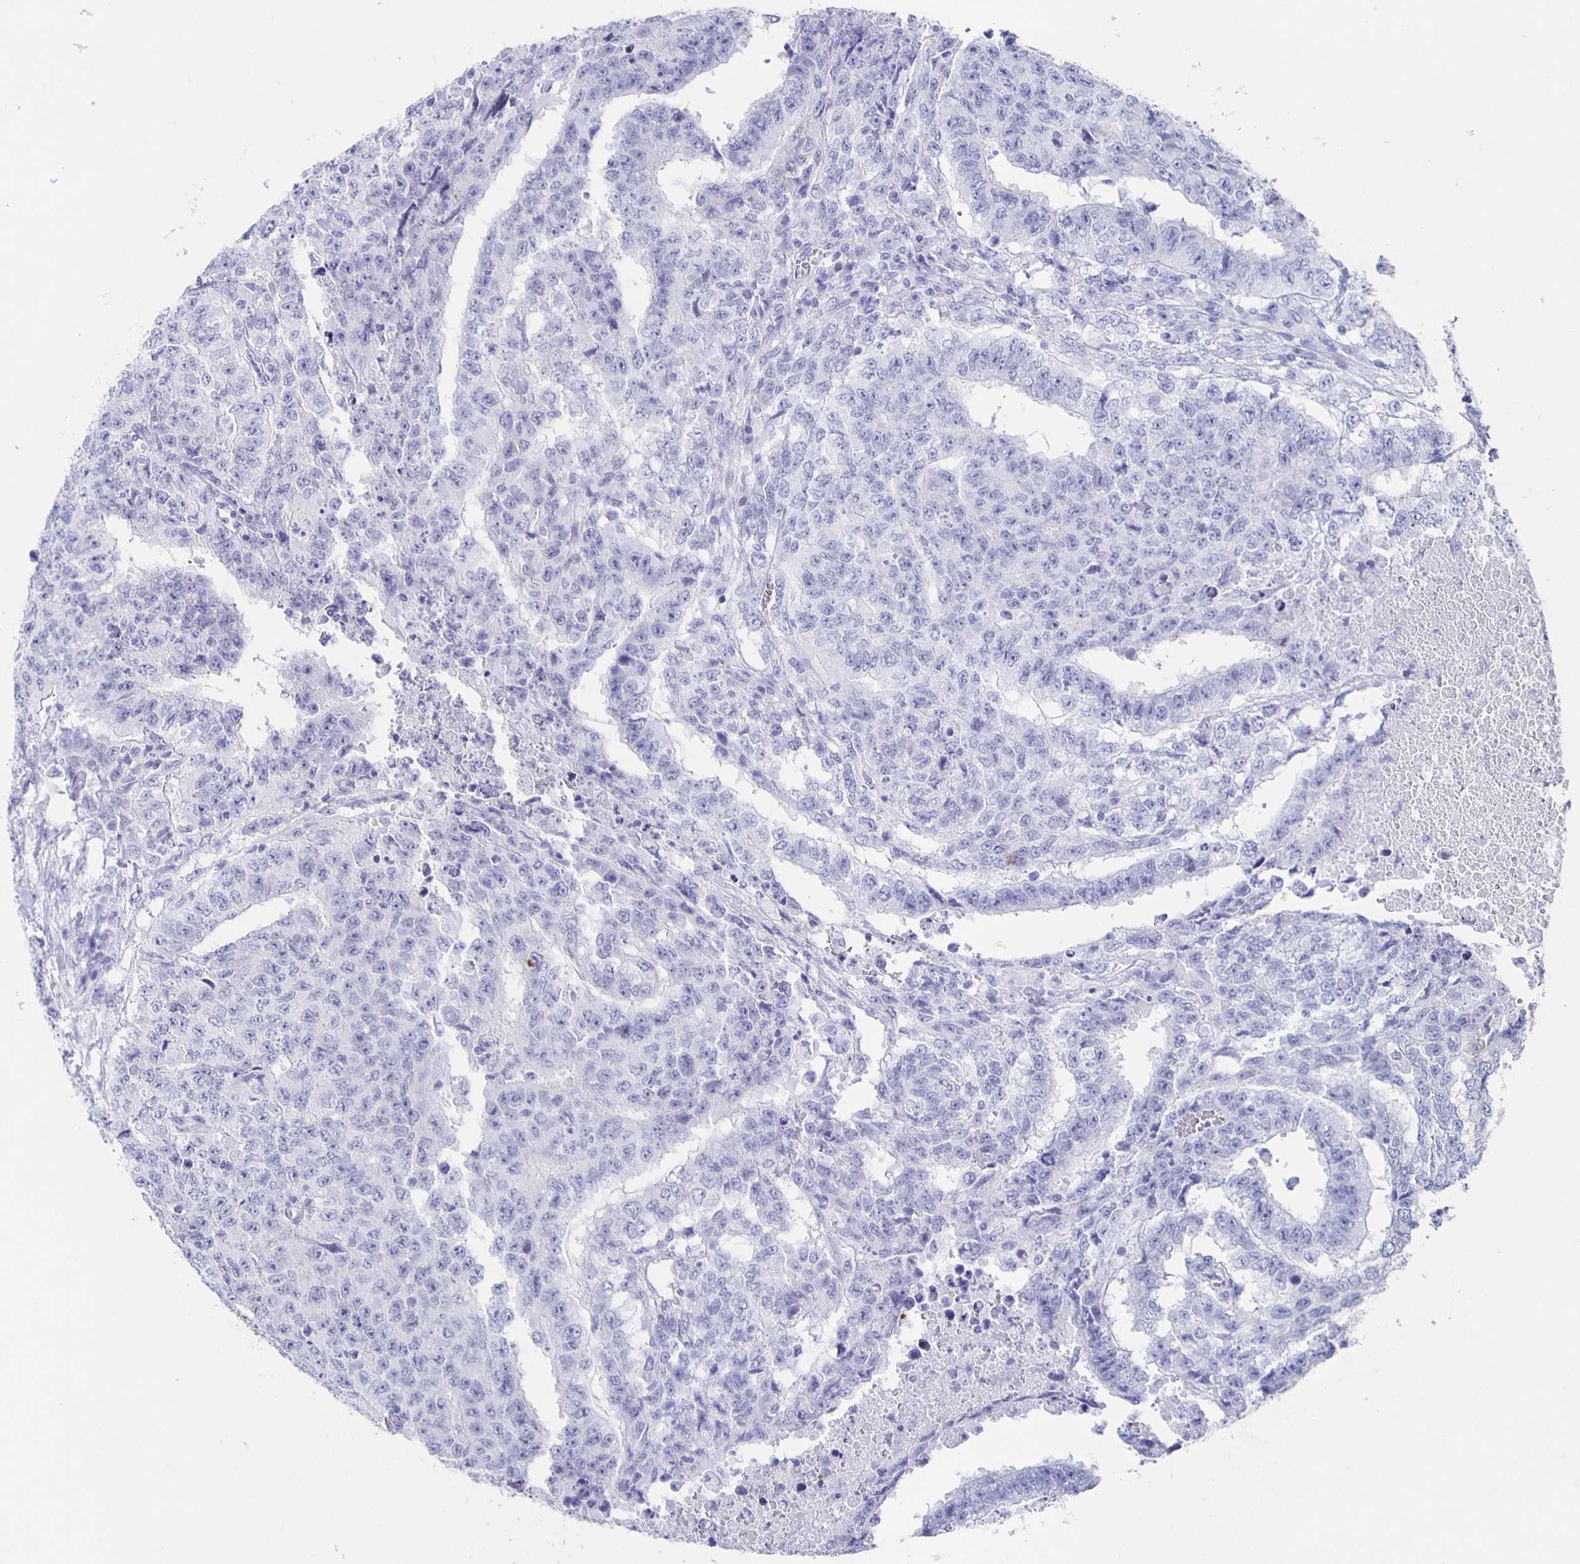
{"staining": {"intensity": "negative", "quantity": "none", "location": "none"}, "tissue": "testis cancer", "cell_type": "Tumor cells", "image_type": "cancer", "snomed": [{"axis": "morphology", "description": "Carcinoma, Embryonal, NOS"}, {"axis": "topography", "description": "Testis"}], "caption": "This is an immunohistochemistry (IHC) histopathology image of testis cancer (embryonal carcinoma). There is no staining in tumor cells.", "gene": "SLC34A2", "patient": {"sex": "male", "age": 24}}